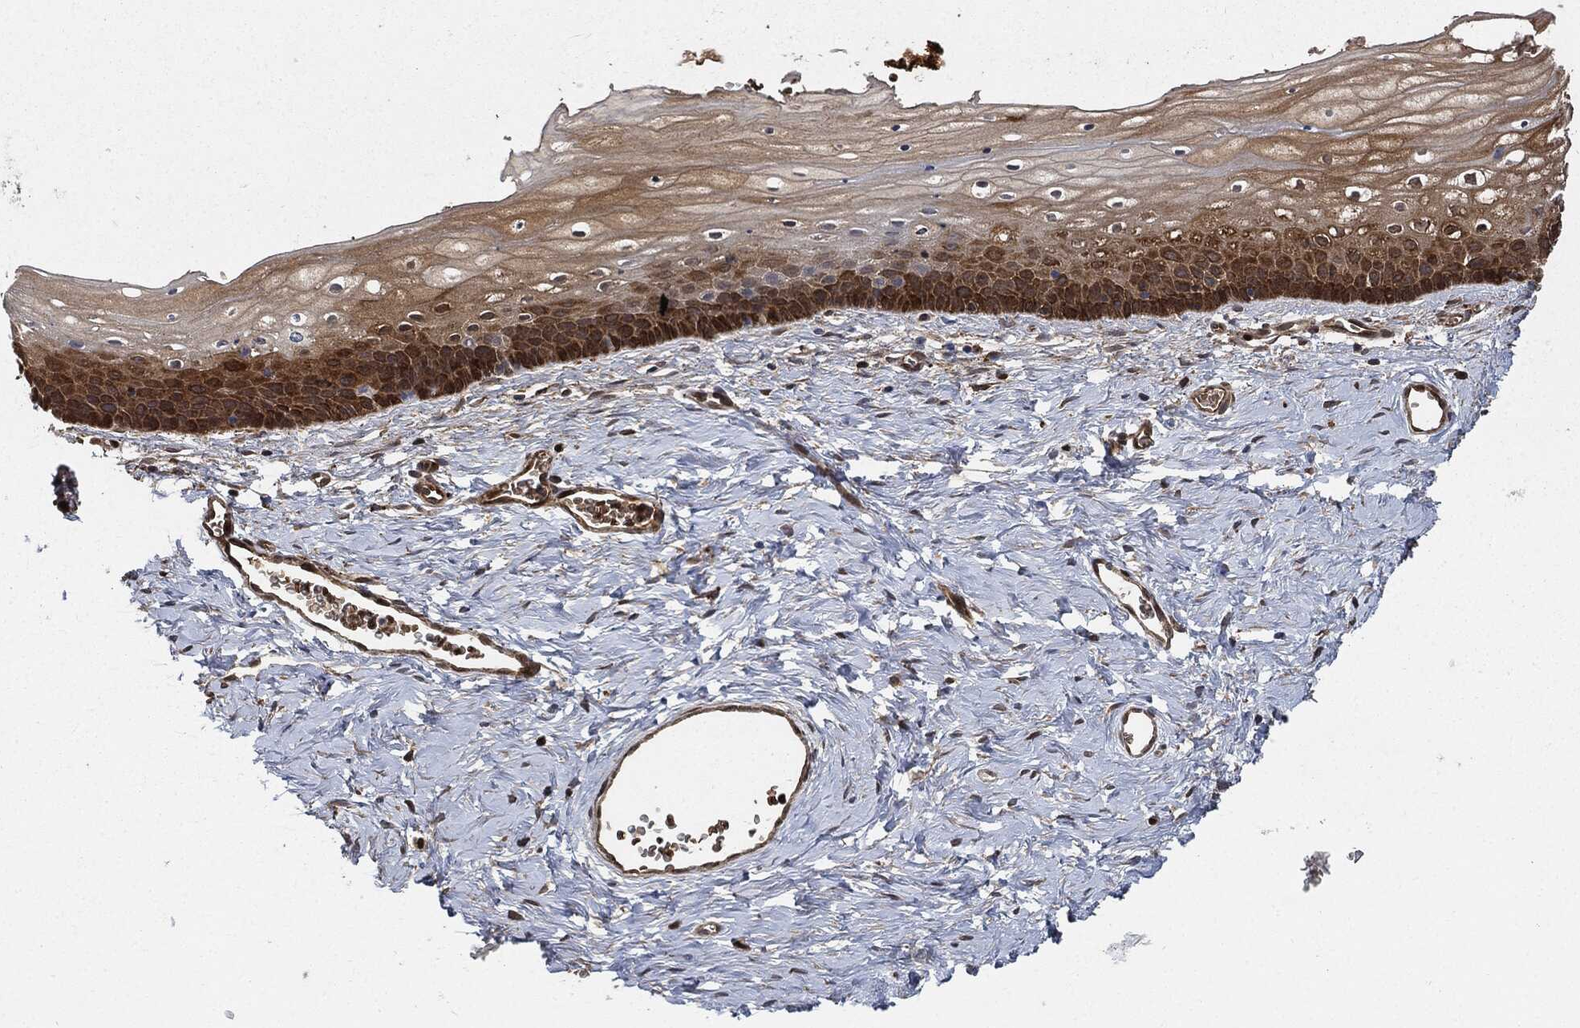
{"staining": {"intensity": "strong", "quantity": "25%-75%", "location": "cytoplasmic/membranous"}, "tissue": "vagina", "cell_type": "Squamous epithelial cells", "image_type": "normal", "snomed": [{"axis": "morphology", "description": "Normal tissue, NOS"}, {"axis": "topography", "description": "Vagina"}], "caption": "This photomicrograph exhibits IHC staining of normal vagina, with high strong cytoplasmic/membranous positivity in approximately 25%-75% of squamous epithelial cells.", "gene": "PRDX2", "patient": {"sex": "female", "age": 32}}